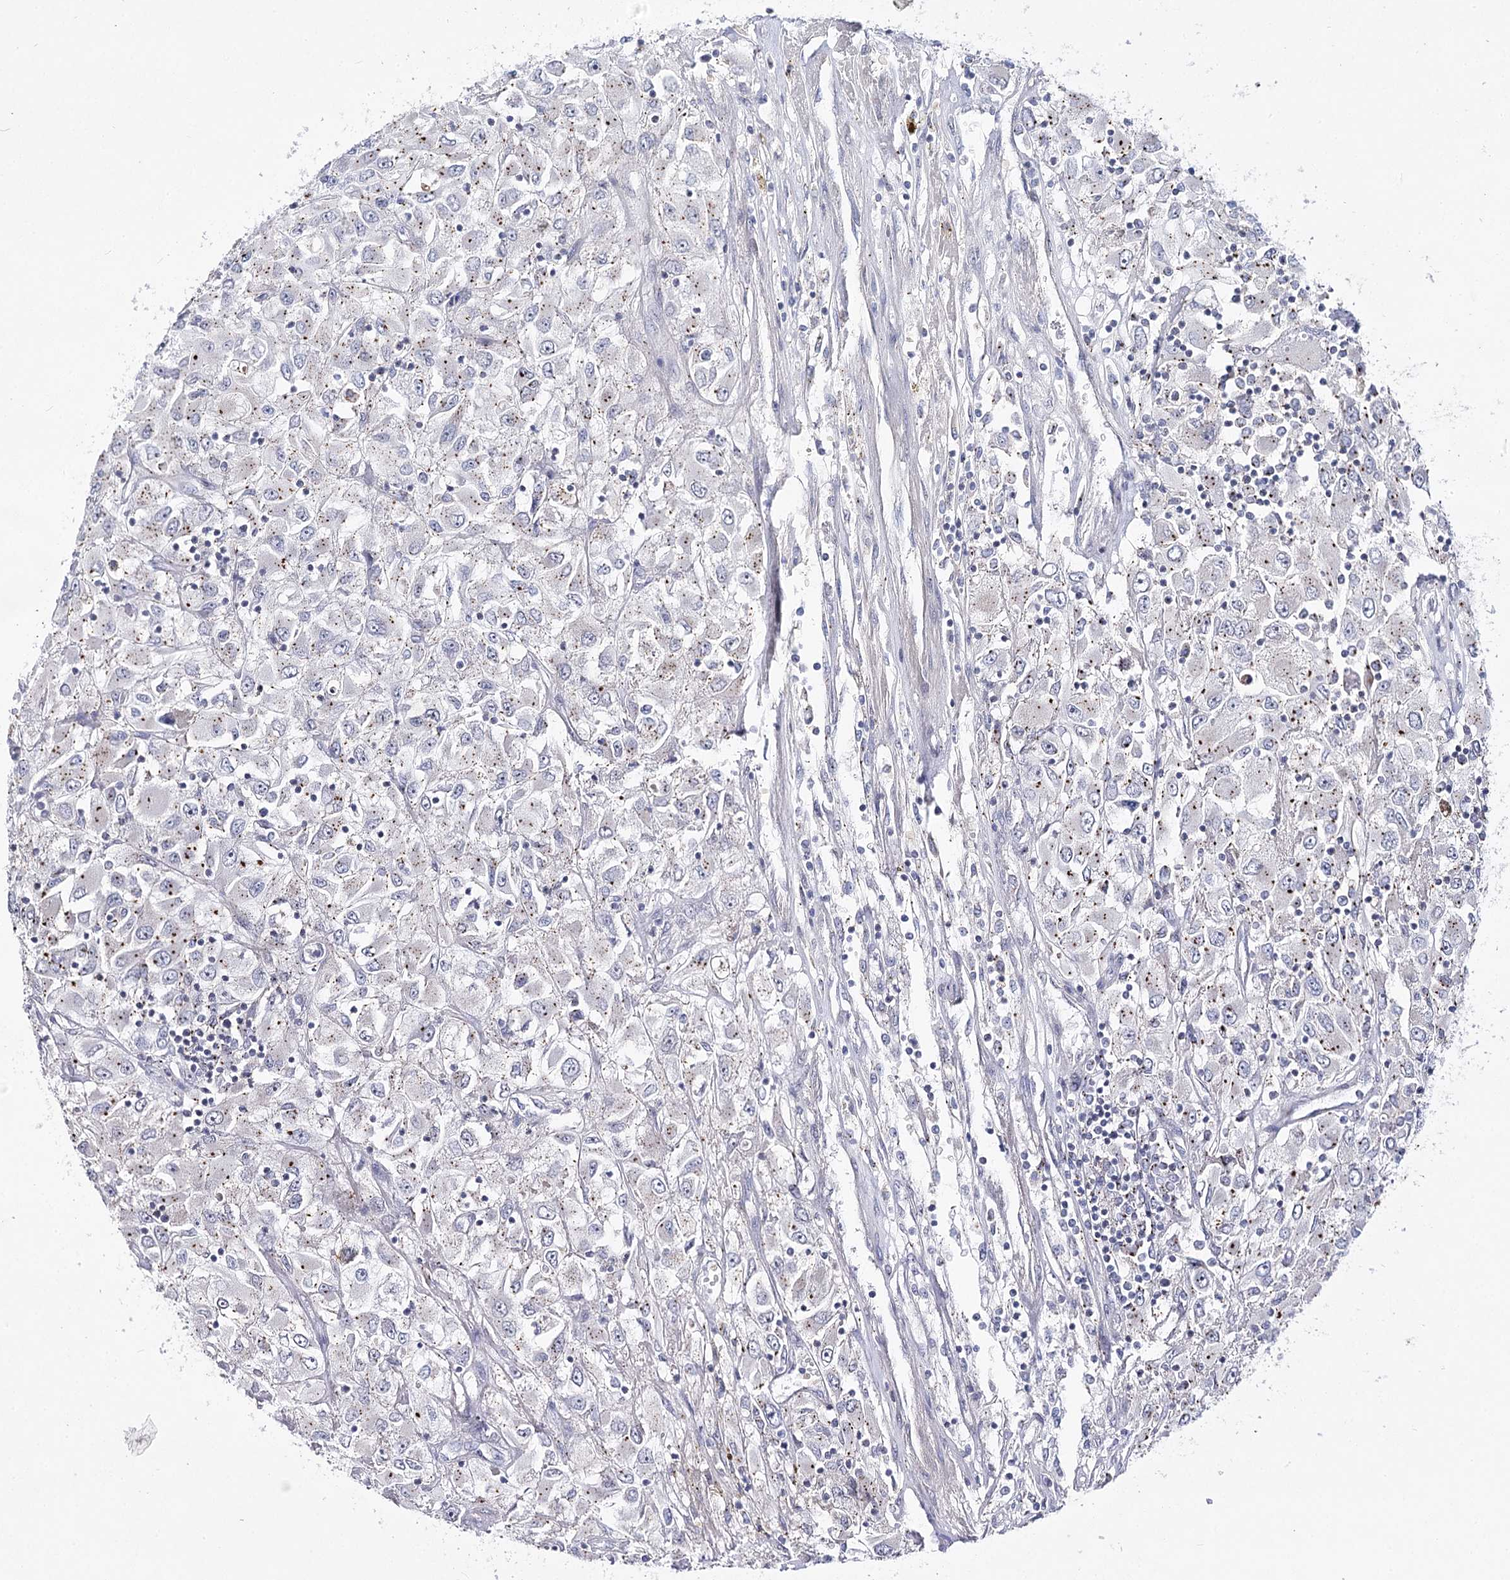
{"staining": {"intensity": "negative", "quantity": "none", "location": "none"}, "tissue": "renal cancer", "cell_type": "Tumor cells", "image_type": "cancer", "snomed": [{"axis": "morphology", "description": "Adenocarcinoma, NOS"}, {"axis": "topography", "description": "Kidney"}], "caption": "Immunohistochemistry (IHC) of renal cancer displays no staining in tumor cells. (DAB immunohistochemistry visualized using brightfield microscopy, high magnification).", "gene": "ATP10B", "patient": {"sex": "female", "age": 52}}